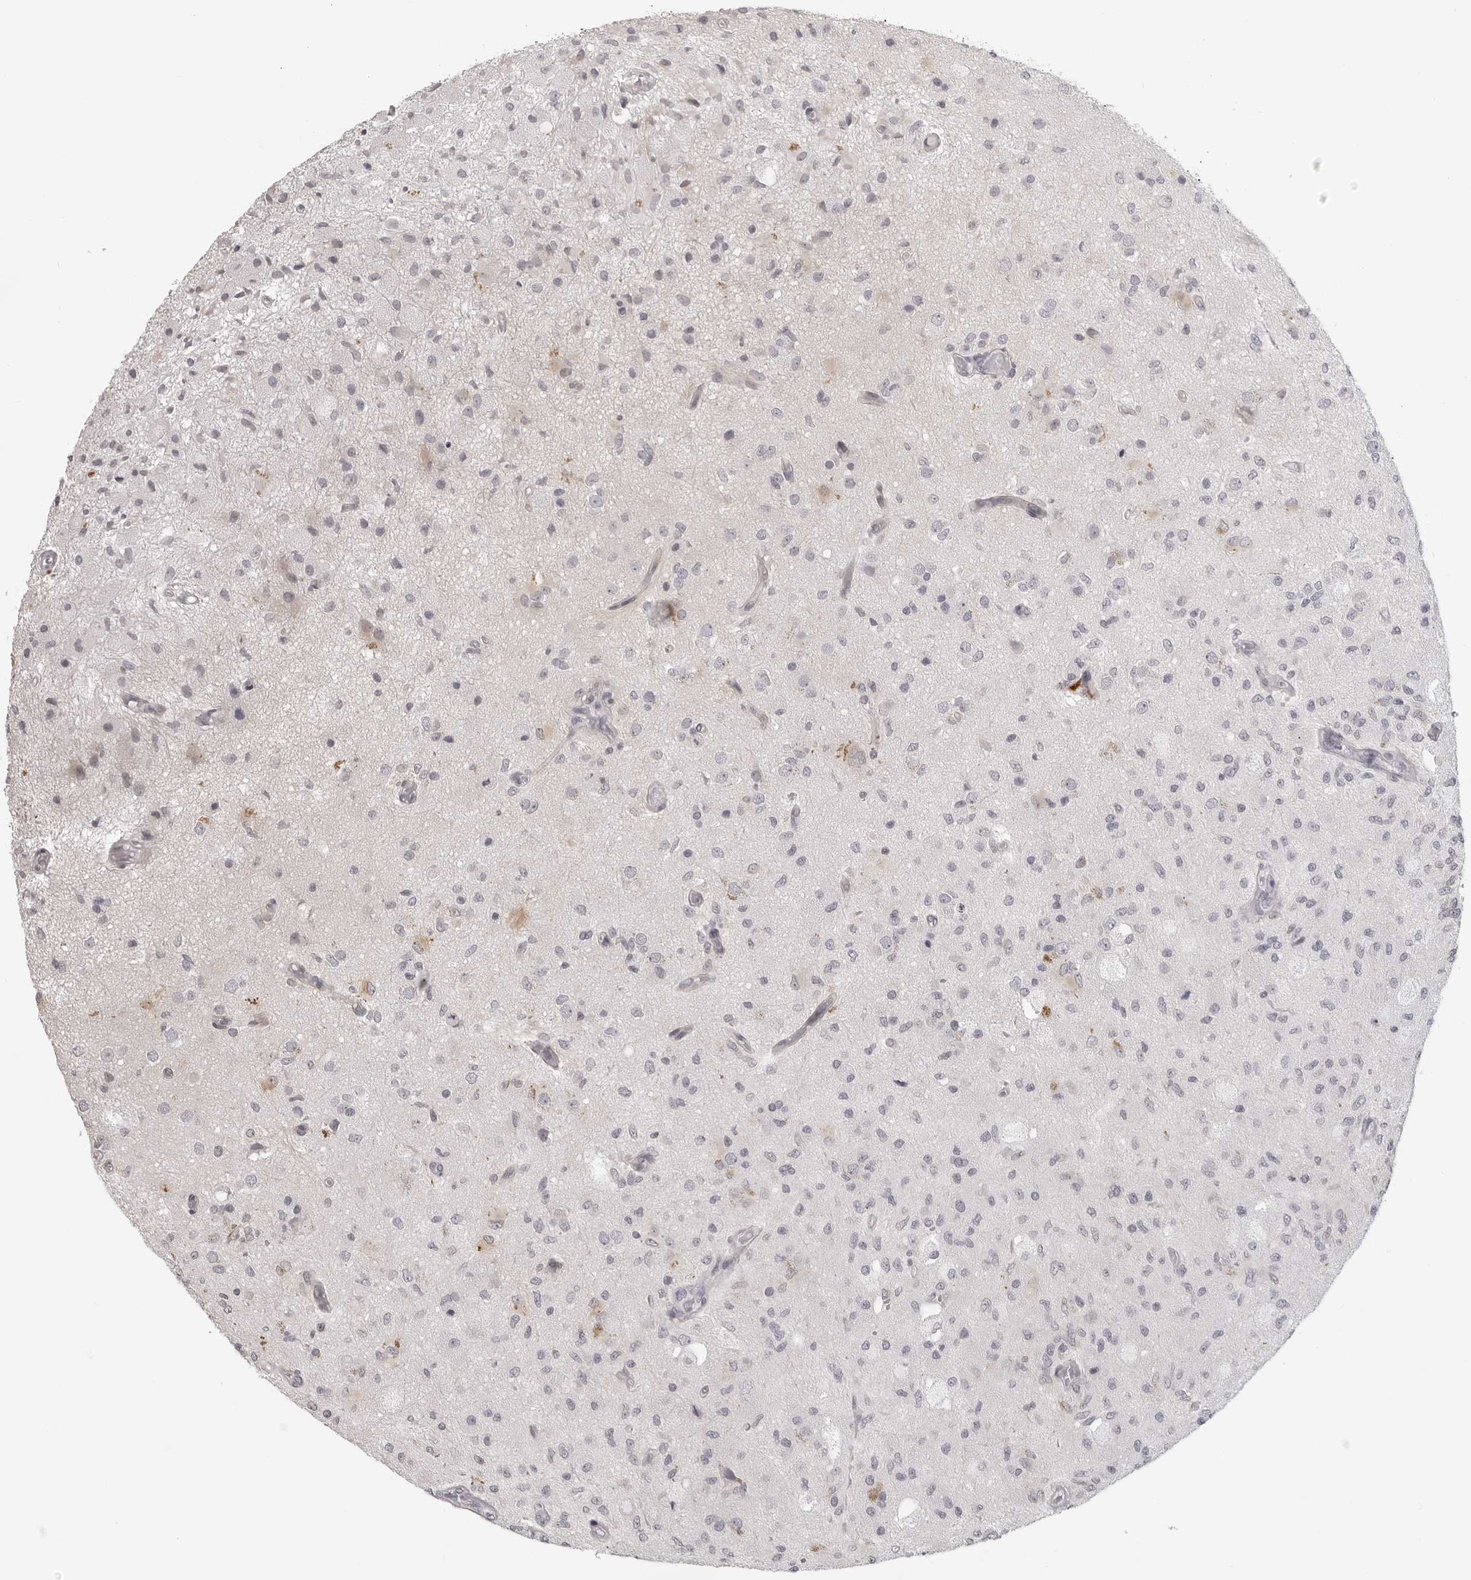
{"staining": {"intensity": "negative", "quantity": "none", "location": "none"}, "tissue": "glioma", "cell_type": "Tumor cells", "image_type": "cancer", "snomed": [{"axis": "morphology", "description": "Normal tissue, NOS"}, {"axis": "morphology", "description": "Glioma, malignant, High grade"}, {"axis": "topography", "description": "Cerebral cortex"}], "caption": "This is an immunohistochemistry (IHC) histopathology image of malignant high-grade glioma. There is no staining in tumor cells.", "gene": "ACP6", "patient": {"sex": "male", "age": 77}}